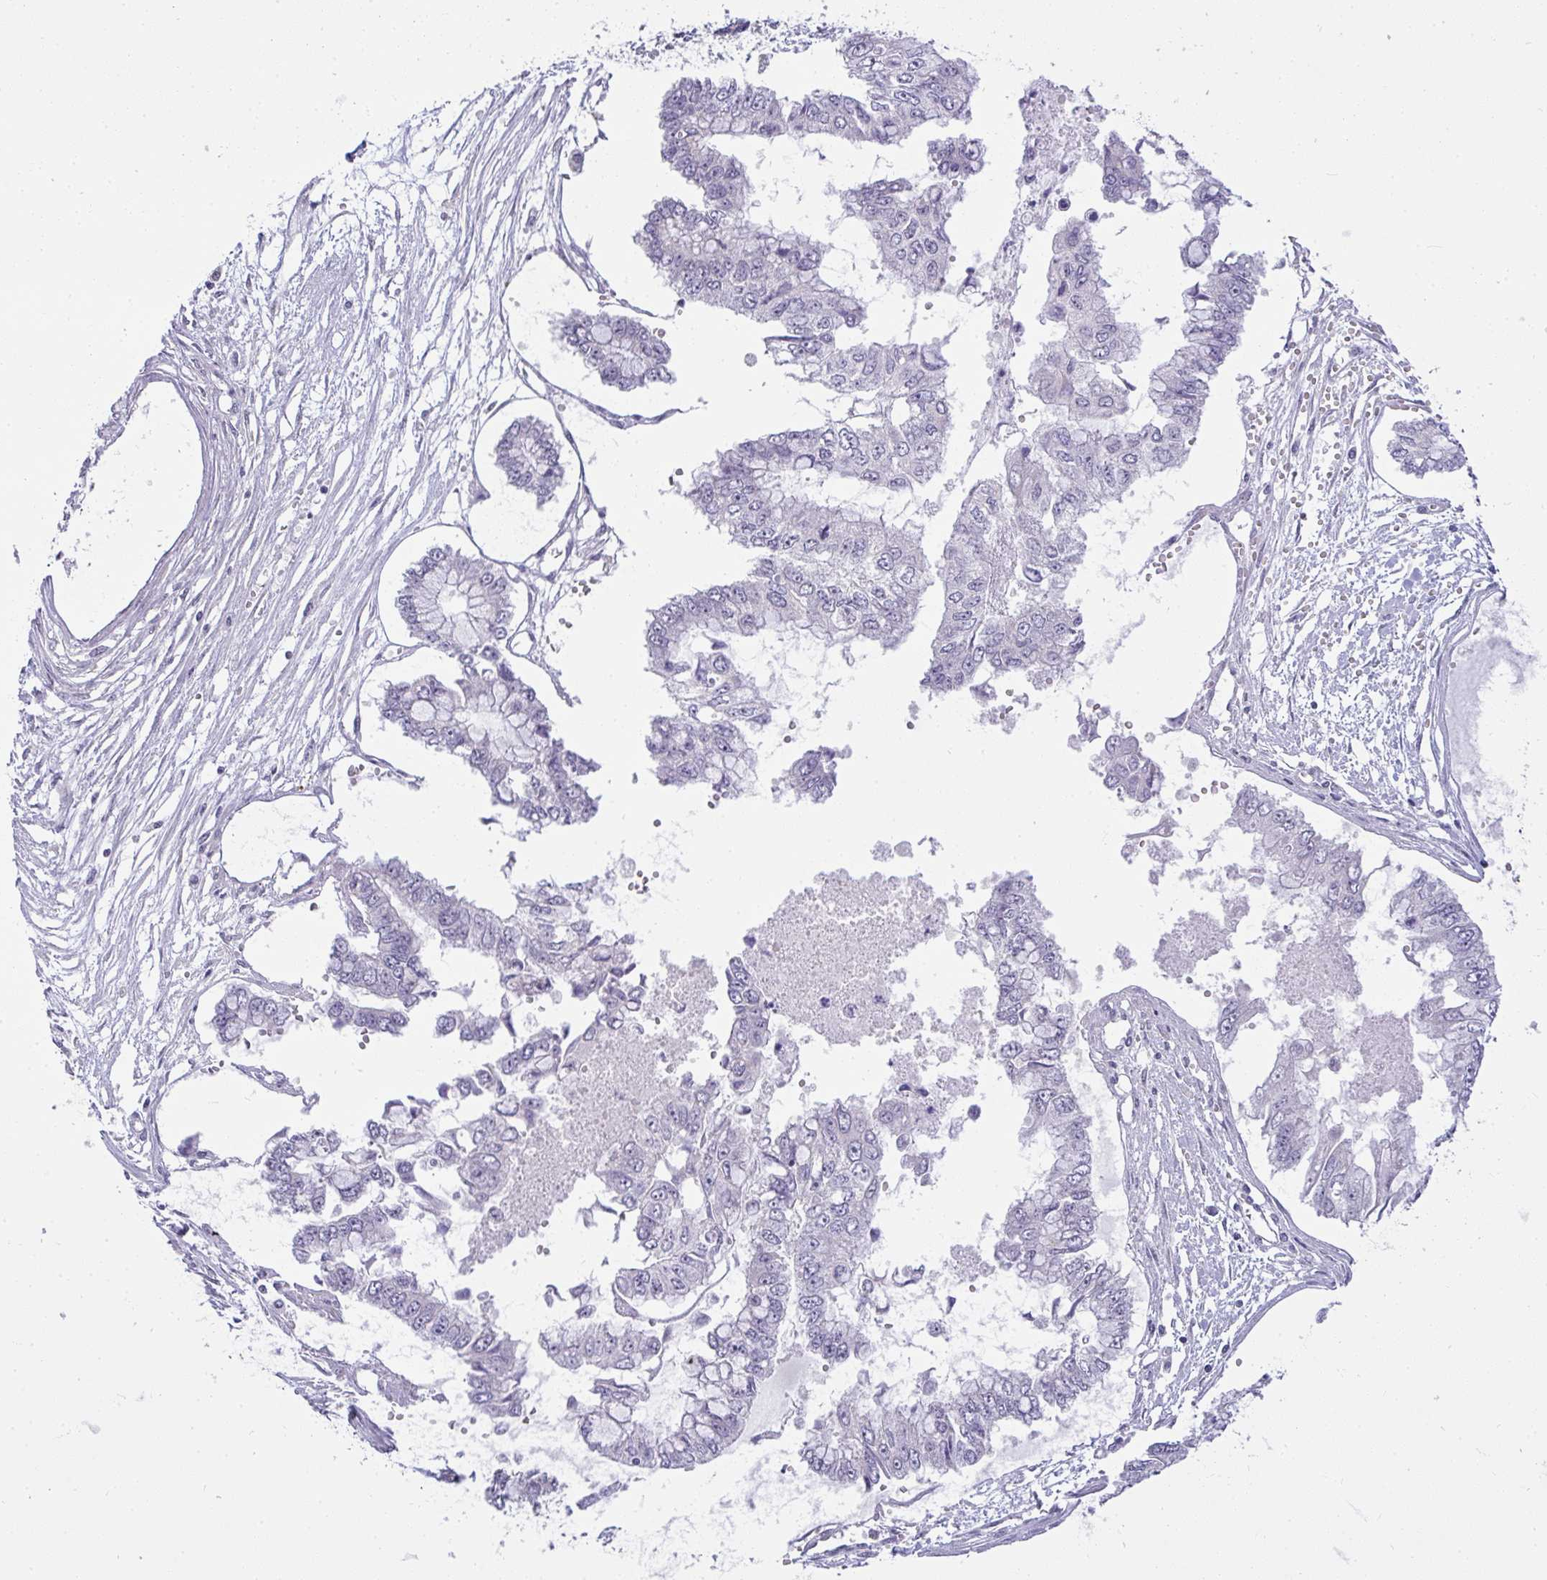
{"staining": {"intensity": "negative", "quantity": "none", "location": "none"}, "tissue": "ovarian cancer", "cell_type": "Tumor cells", "image_type": "cancer", "snomed": [{"axis": "morphology", "description": "Cystadenocarcinoma, mucinous, NOS"}, {"axis": "topography", "description": "Ovary"}], "caption": "An image of mucinous cystadenocarcinoma (ovarian) stained for a protein exhibits no brown staining in tumor cells. (Brightfield microscopy of DAB (3,3'-diaminobenzidine) IHC at high magnification).", "gene": "SRRM4", "patient": {"sex": "female", "age": 72}}